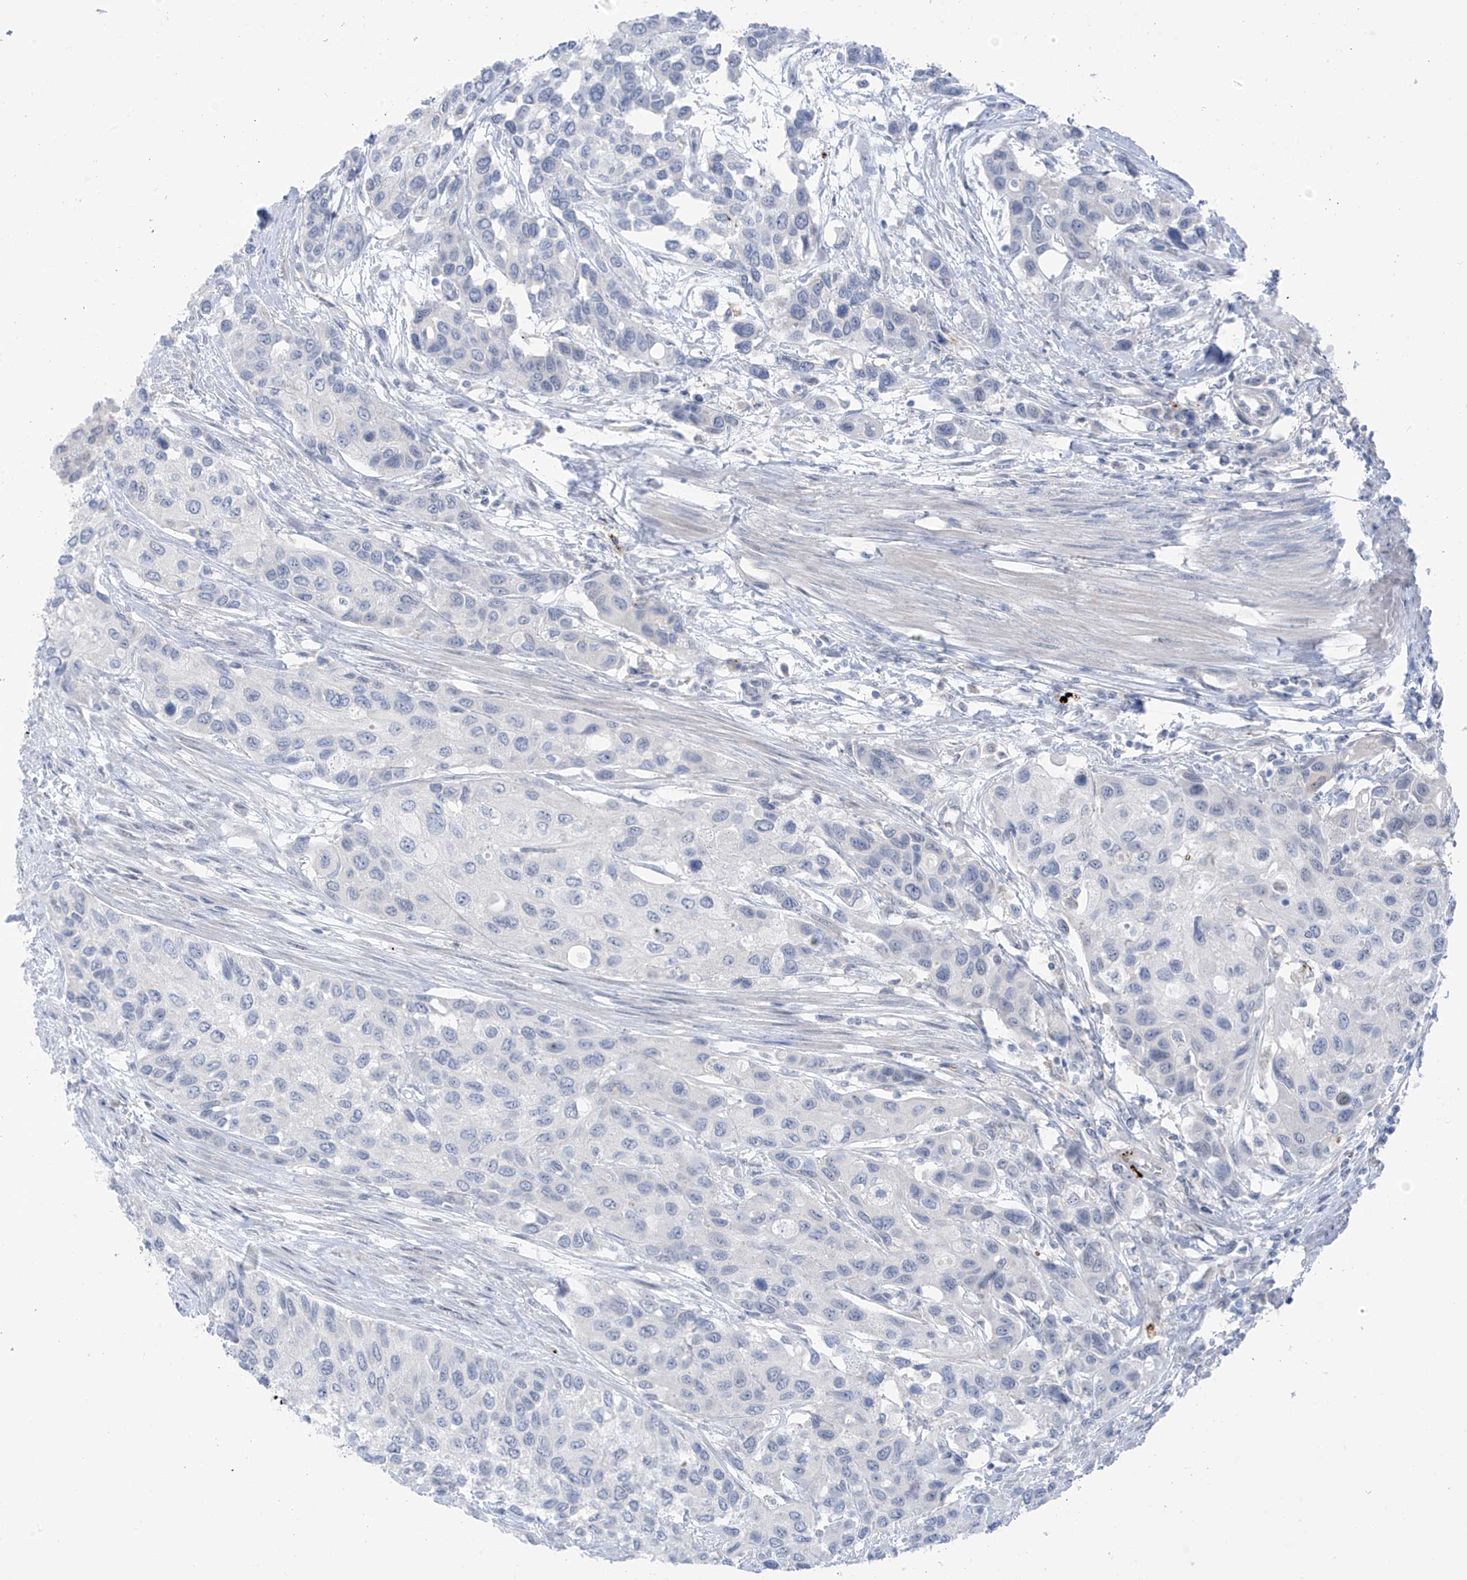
{"staining": {"intensity": "negative", "quantity": "none", "location": "none"}, "tissue": "urothelial cancer", "cell_type": "Tumor cells", "image_type": "cancer", "snomed": [{"axis": "morphology", "description": "Normal tissue, NOS"}, {"axis": "morphology", "description": "Urothelial carcinoma, High grade"}, {"axis": "topography", "description": "Vascular tissue"}, {"axis": "topography", "description": "Urinary bladder"}], "caption": "This photomicrograph is of urothelial carcinoma (high-grade) stained with immunohistochemistry to label a protein in brown with the nuclei are counter-stained blue. There is no expression in tumor cells. (DAB immunohistochemistry (IHC) visualized using brightfield microscopy, high magnification).", "gene": "ZNF793", "patient": {"sex": "female", "age": 56}}